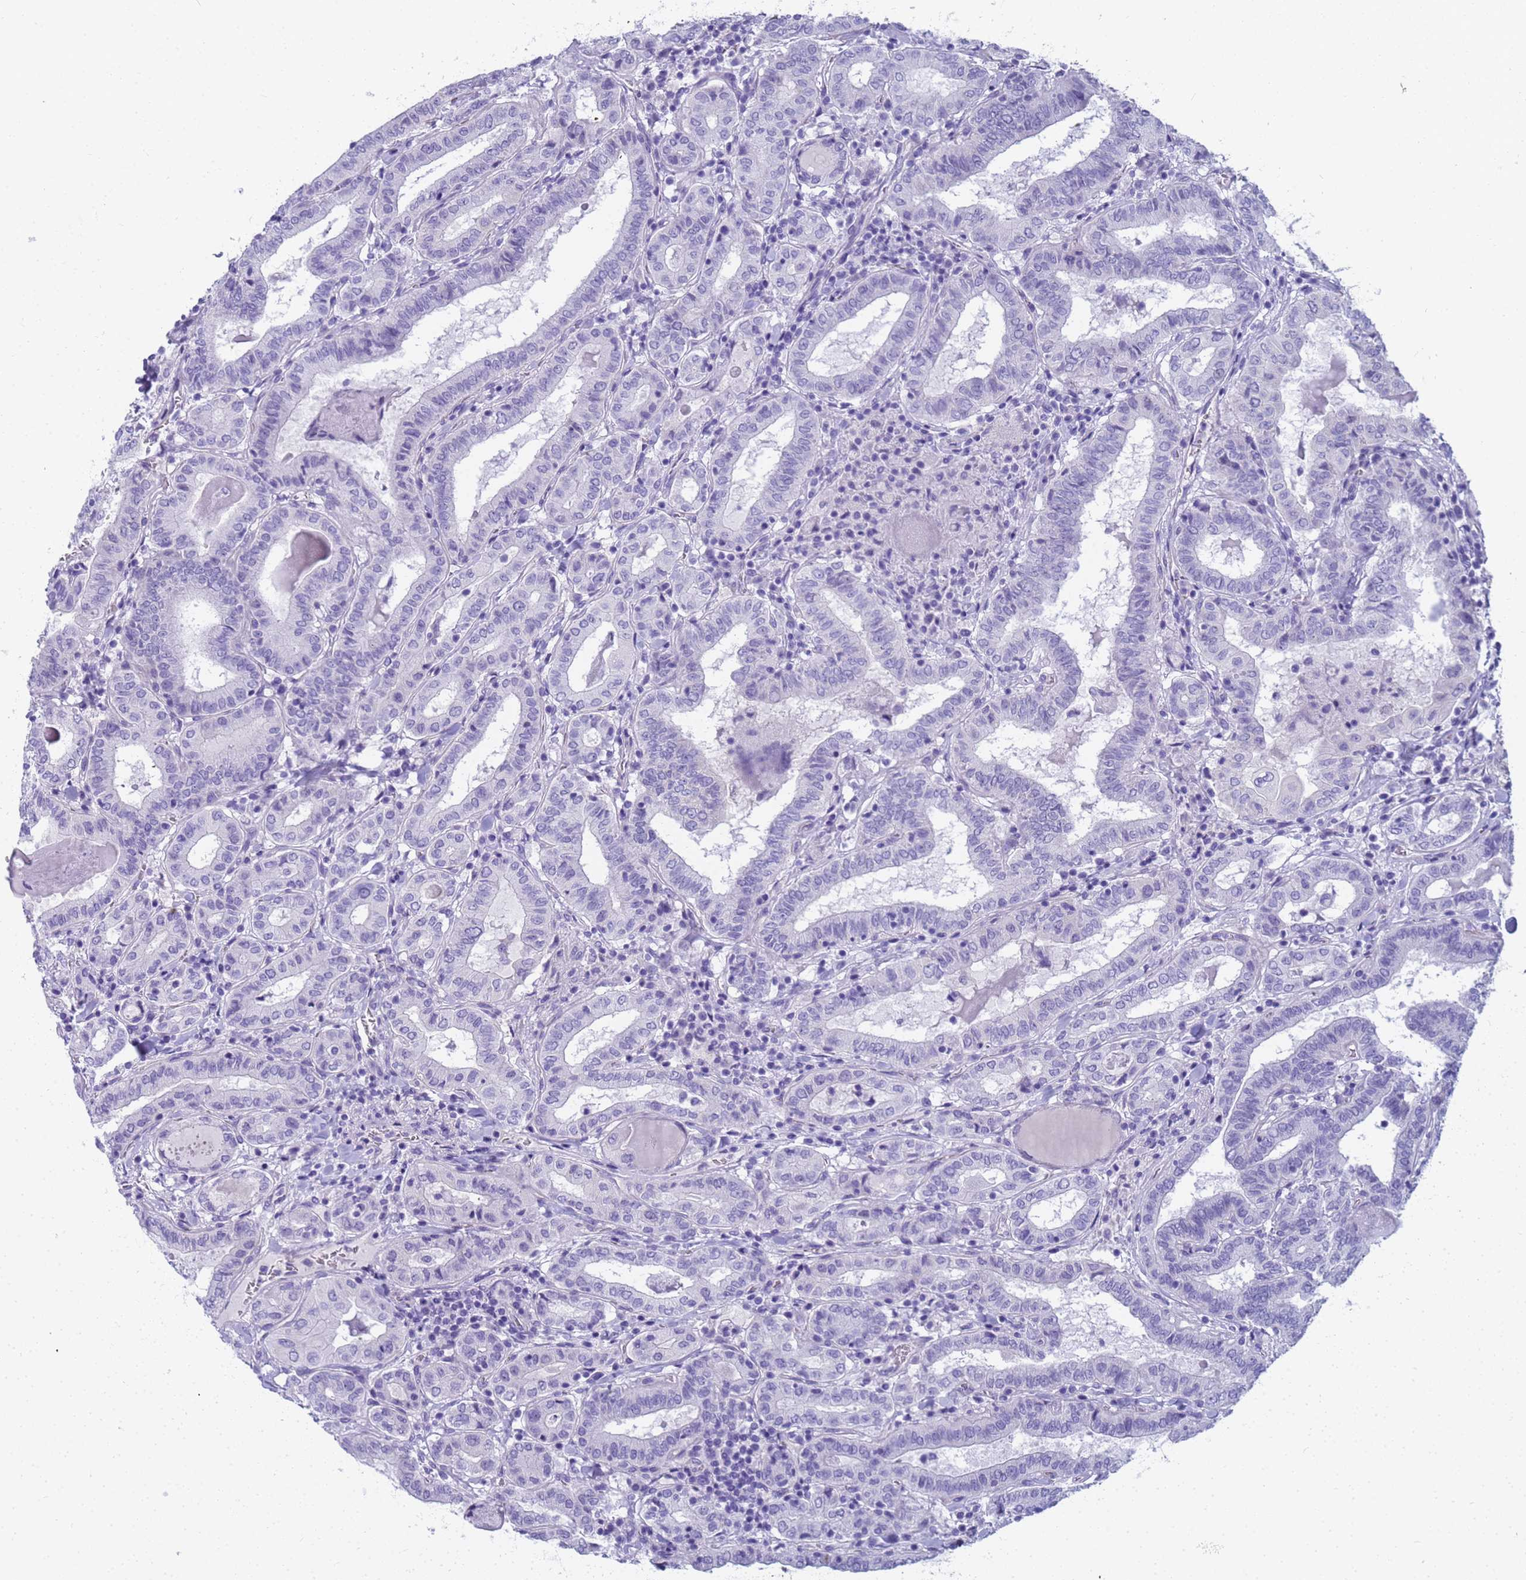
{"staining": {"intensity": "negative", "quantity": "none", "location": "none"}, "tissue": "thyroid cancer", "cell_type": "Tumor cells", "image_type": "cancer", "snomed": [{"axis": "morphology", "description": "Papillary adenocarcinoma, NOS"}, {"axis": "topography", "description": "Thyroid gland"}], "caption": "Tumor cells are negative for brown protein staining in thyroid cancer.", "gene": "RNASE2", "patient": {"sex": "female", "age": 72}}